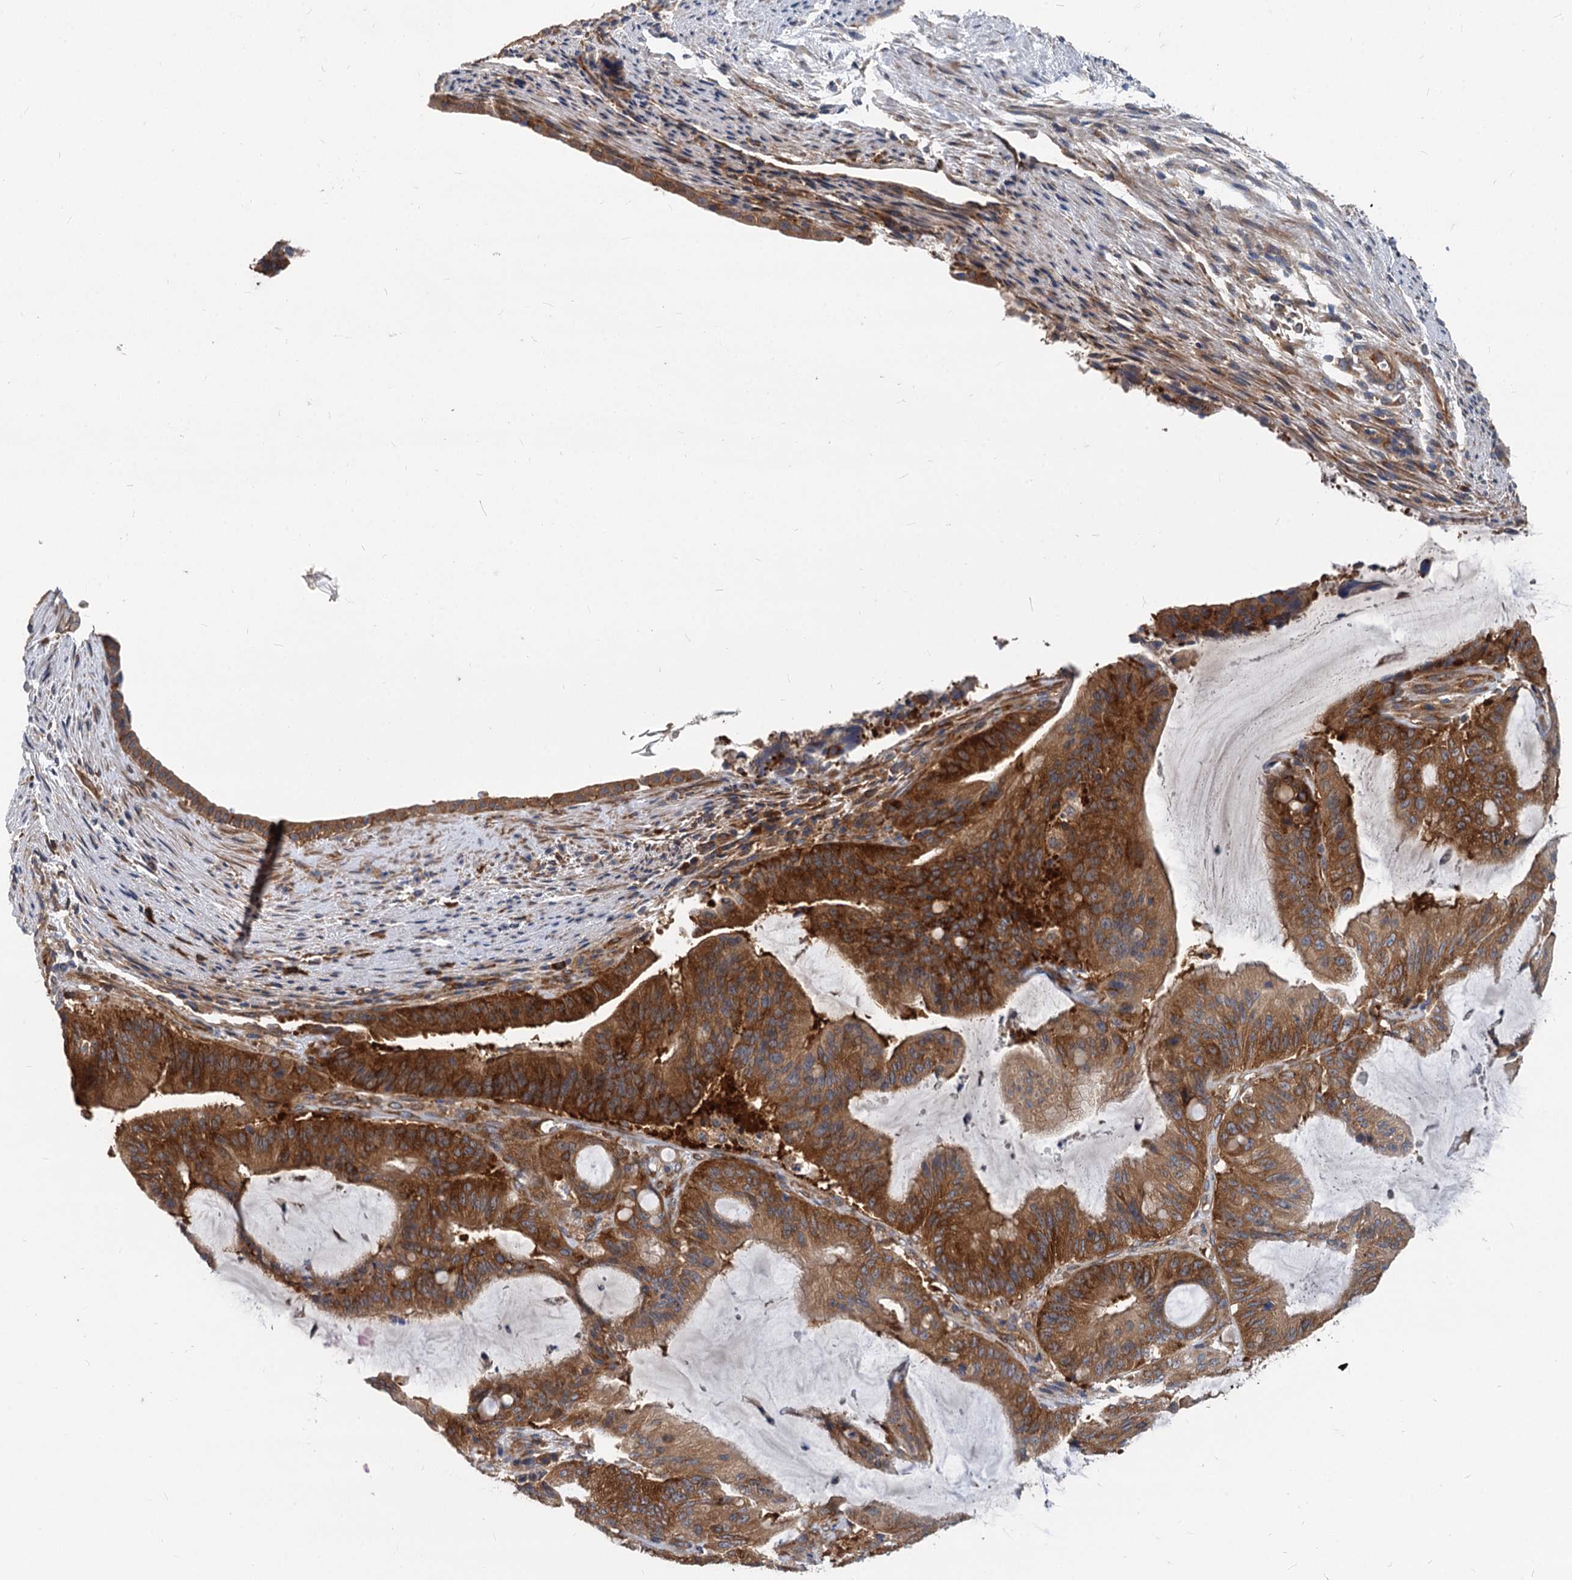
{"staining": {"intensity": "strong", "quantity": ">75%", "location": "cytoplasmic/membranous"}, "tissue": "liver cancer", "cell_type": "Tumor cells", "image_type": "cancer", "snomed": [{"axis": "morphology", "description": "Normal tissue, NOS"}, {"axis": "morphology", "description": "Cholangiocarcinoma"}, {"axis": "topography", "description": "Liver"}, {"axis": "topography", "description": "Peripheral nerve tissue"}], "caption": "A brown stain labels strong cytoplasmic/membranous expression of a protein in human liver cholangiocarcinoma tumor cells. The staining was performed using DAB (3,3'-diaminobenzidine), with brown indicating positive protein expression. Nuclei are stained blue with hematoxylin.", "gene": "EIF2B2", "patient": {"sex": "female", "age": 73}}